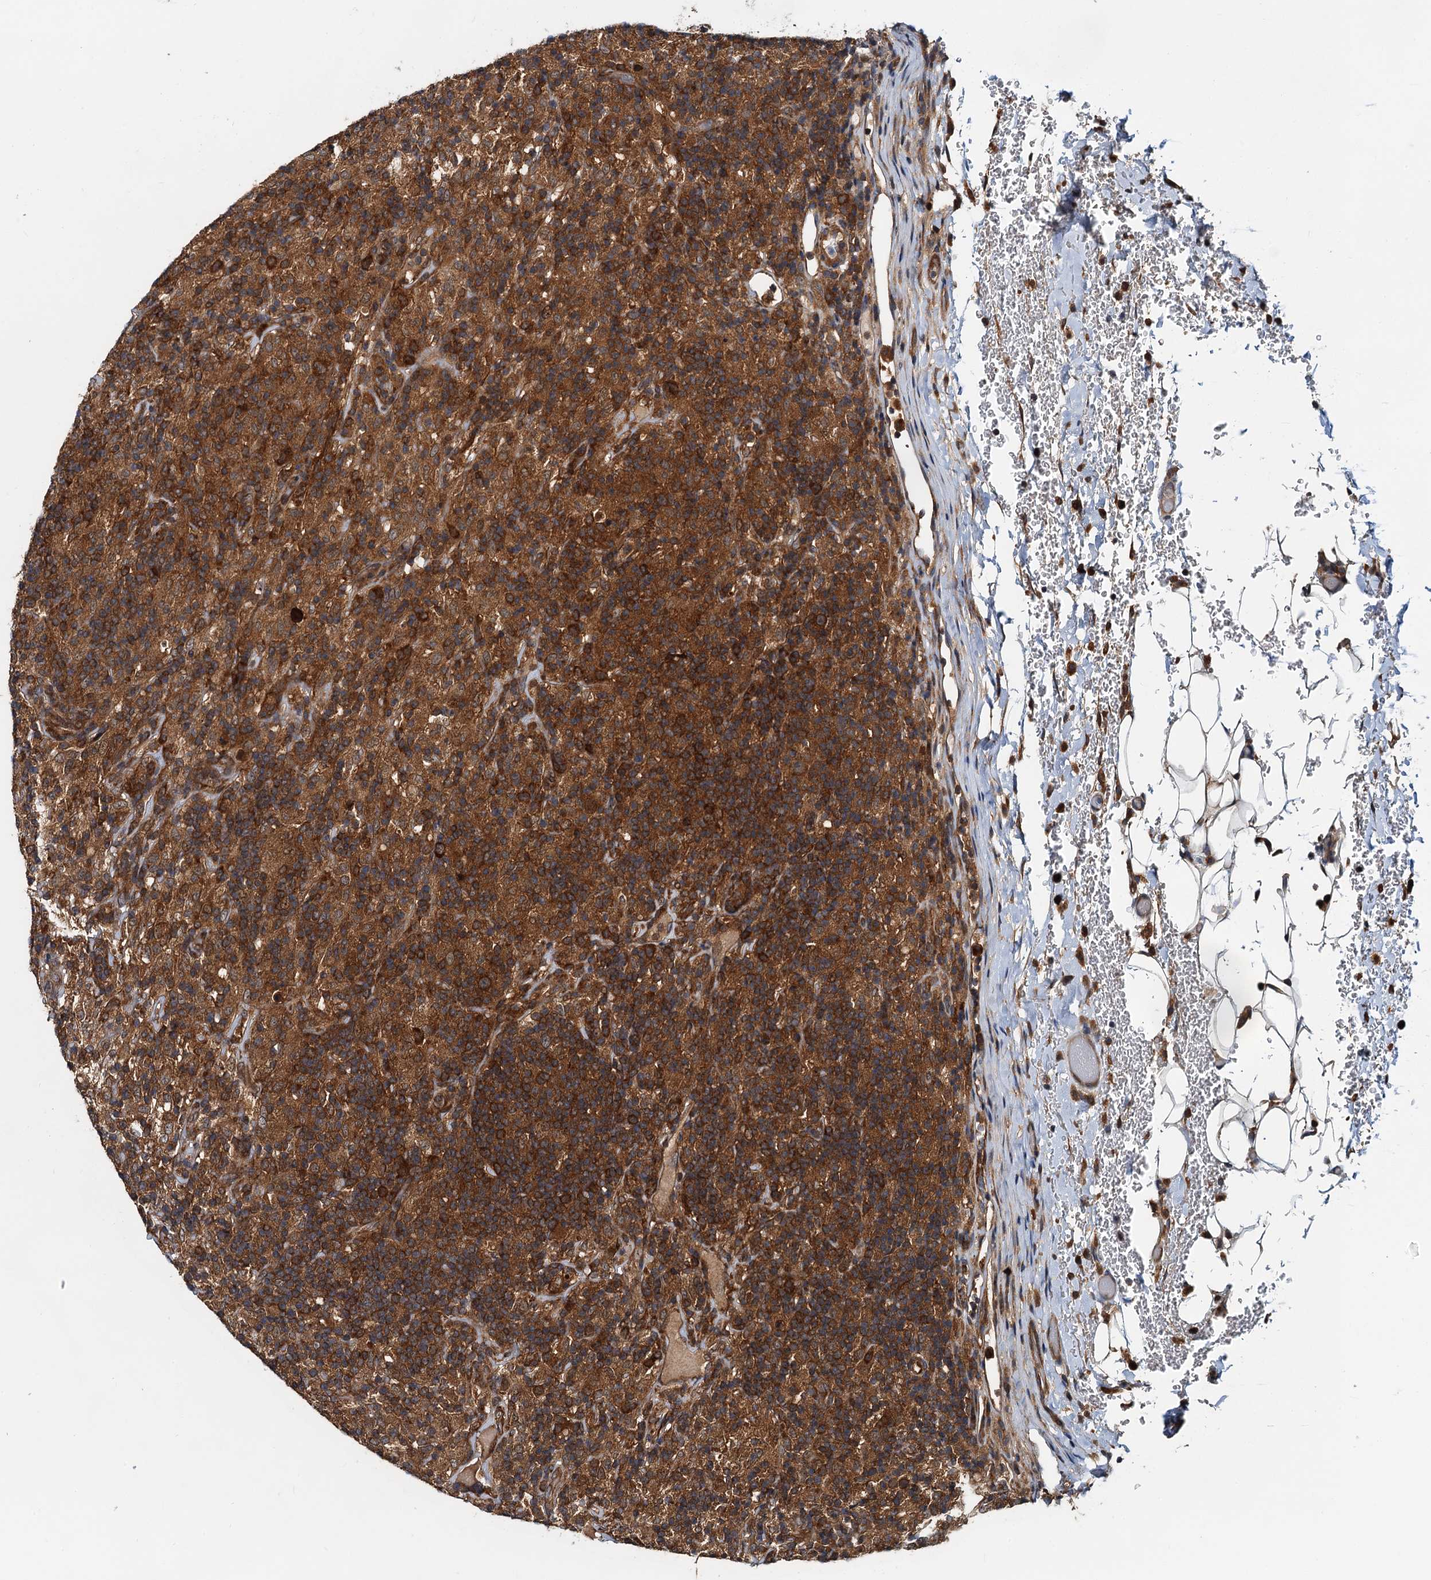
{"staining": {"intensity": "strong", "quantity": ">75%", "location": "cytoplasmic/membranous"}, "tissue": "lymphoma", "cell_type": "Tumor cells", "image_type": "cancer", "snomed": [{"axis": "morphology", "description": "Hodgkin's disease, NOS"}, {"axis": "topography", "description": "Lymph node"}], "caption": "Immunohistochemical staining of lymphoma displays high levels of strong cytoplasmic/membranous staining in about >75% of tumor cells.", "gene": "AAGAB", "patient": {"sex": "male", "age": 70}}